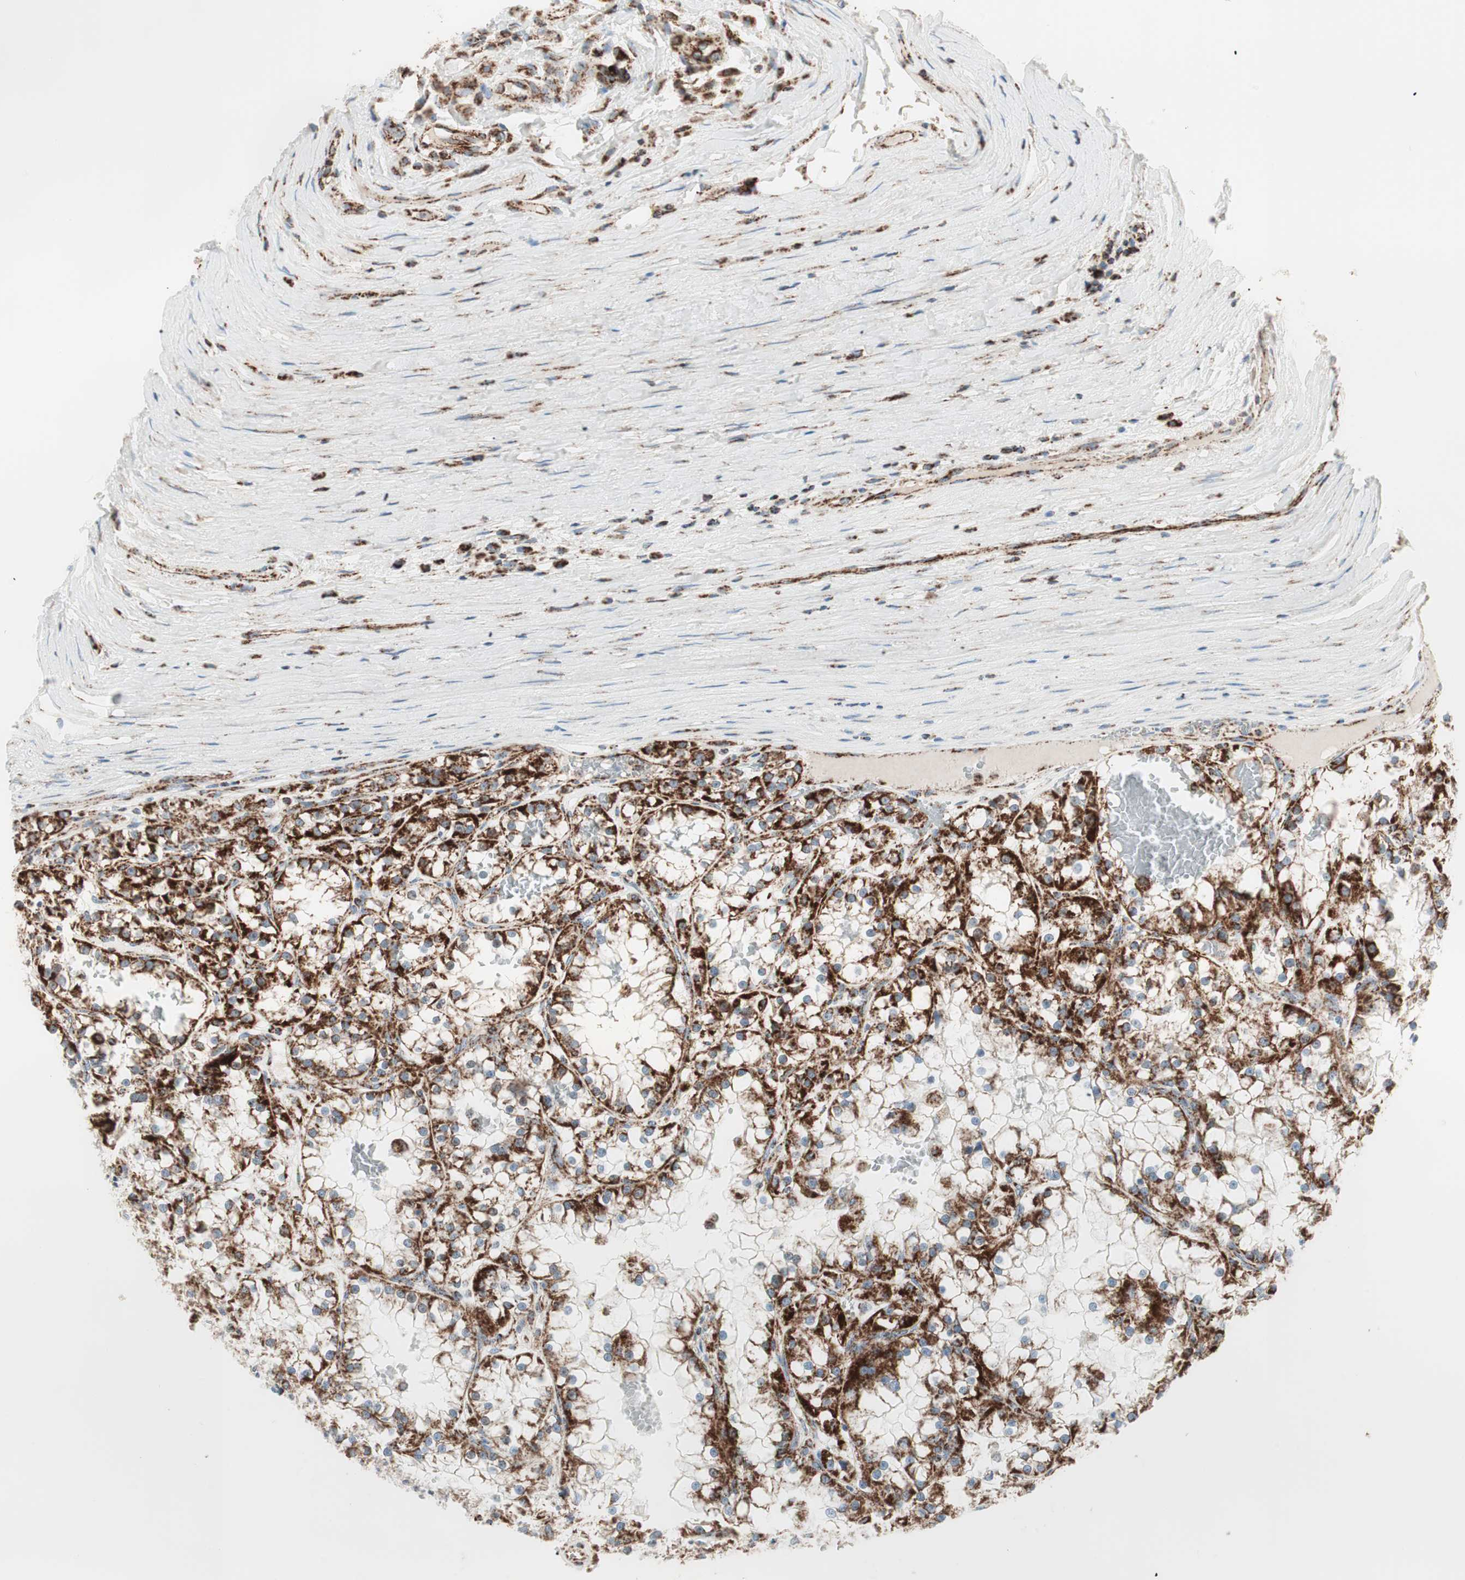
{"staining": {"intensity": "strong", "quantity": ">75%", "location": "cytoplasmic/membranous"}, "tissue": "renal cancer", "cell_type": "Tumor cells", "image_type": "cancer", "snomed": [{"axis": "morphology", "description": "Adenocarcinoma, NOS"}, {"axis": "topography", "description": "Kidney"}], "caption": "Adenocarcinoma (renal) stained for a protein demonstrates strong cytoplasmic/membranous positivity in tumor cells.", "gene": "TOMM20", "patient": {"sex": "female", "age": 52}}